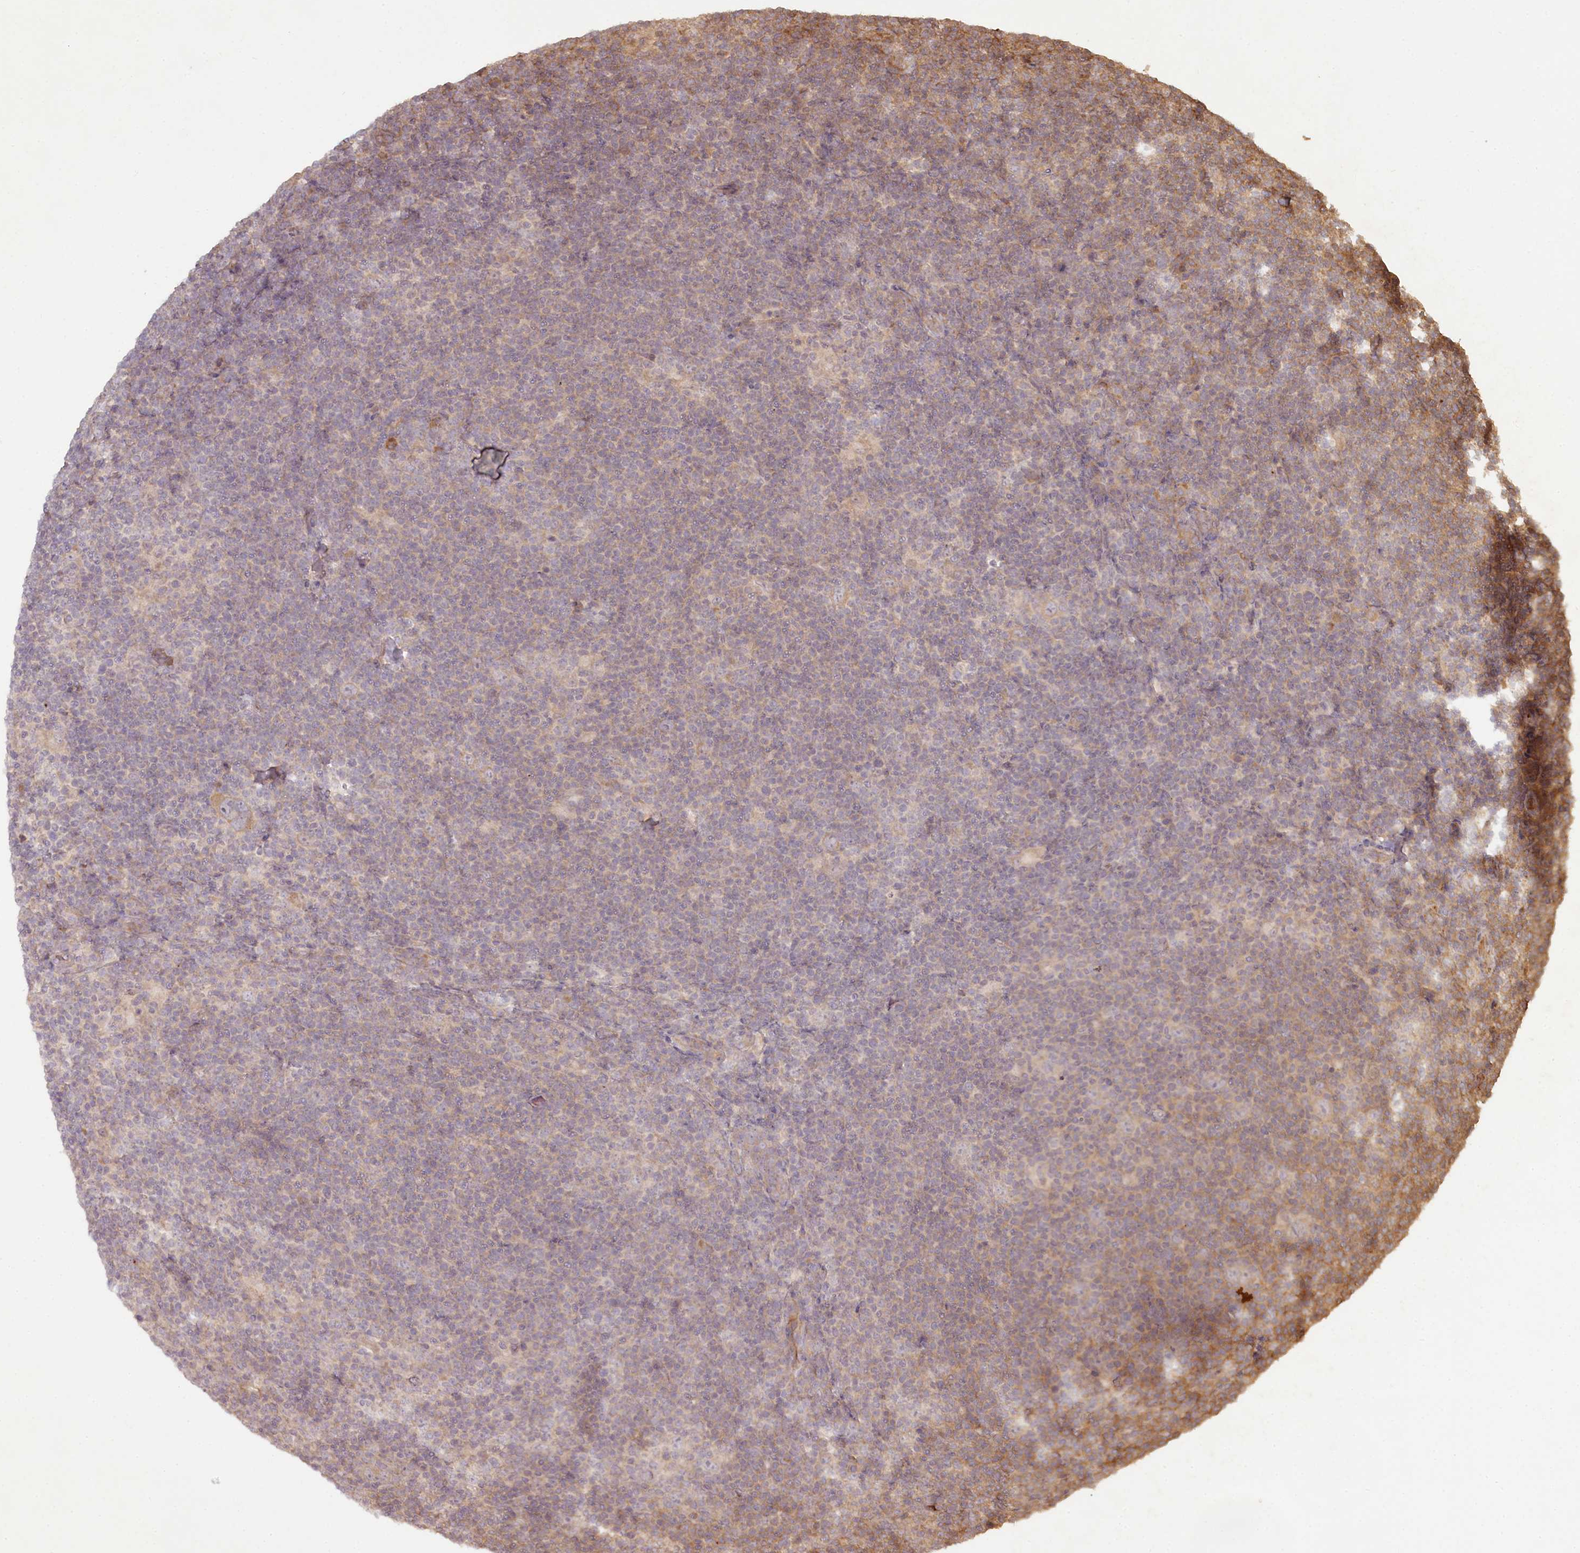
{"staining": {"intensity": "negative", "quantity": "none", "location": "none"}, "tissue": "lymphoma", "cell_type": "Tumor cells", "image_type": "cancer", "snomed": [{"axis": "morphology", "description": "Hodgkin's disease, NOS"}, {"axis": "topography", "description": "Lymph node"}], "caption": "The histopathology image displays no staining of tumor cells in Hodgkin's disease. (Brightfield microscopy of DAB immunohistochemistry at high magnification).", "gene": "TMIE", "patient": {"sex": "female", "age": 57}}